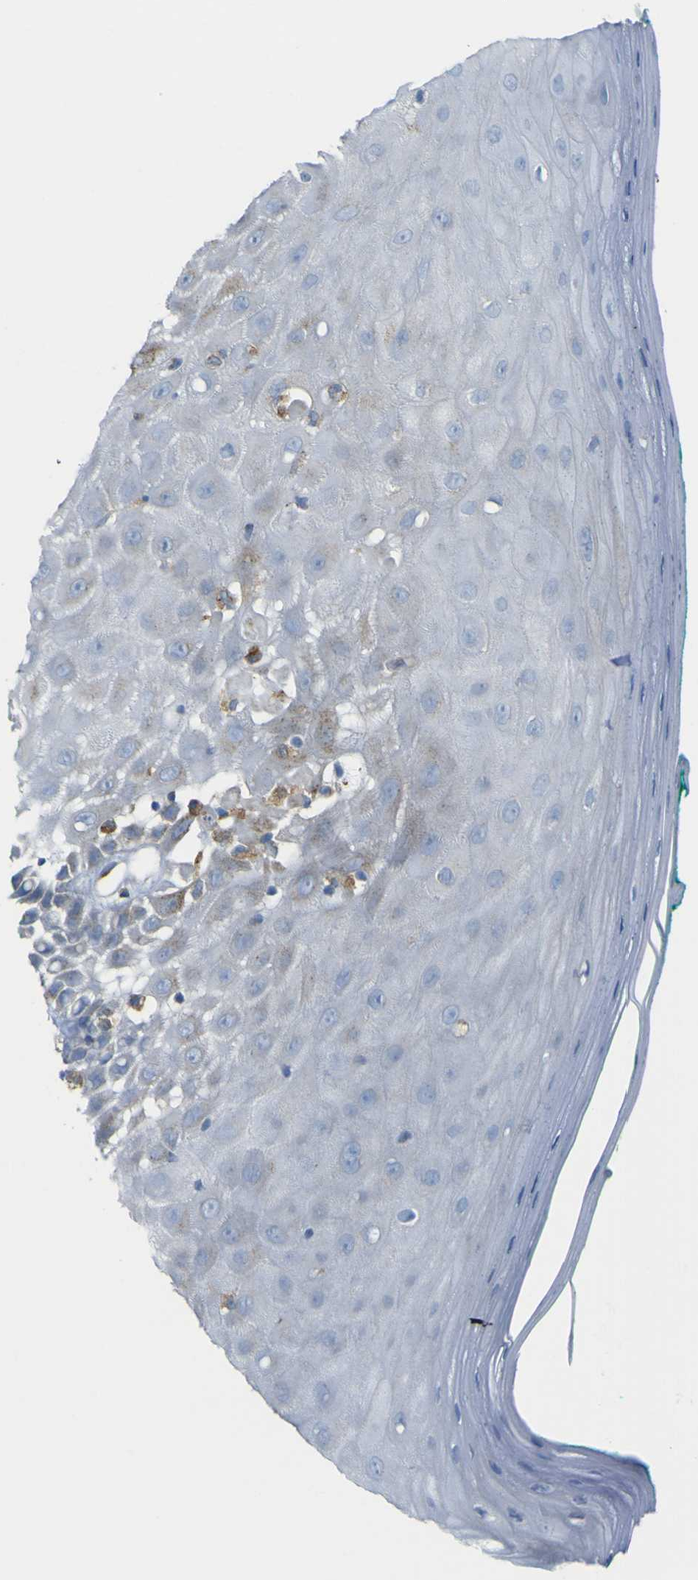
{"staining": {"intensity": "negative", "quantity": "none", "location": "none"}, "tissue": "oral mucosa", "cell_type": "Squamous epithelial cells", "image_type": "normal", "snomed": [{"axis": "morphology", "description": "Normal tissue, NOS"}, {"axis": "morphology", "description": "Squamous cell carcinoma, NOS"}, {"axis": "topography", "description": "Skeletal muscle"}, {"axis": "topography", "description": "Oral tissue"}, {"axis": "topography", "description": "Head-Neck"}], "caption": "The photomicrograph reveals no significant staining in squamous epithelial cells of oral mucosa. Brightfield microscopy of immunohistochemistry stained with DAB (3,3'-diaminobenzidine) (brown) and hematoxylin (blue), captured at high magnification.", "gene": "IGF2R", "patient": {"sex": "female", "age": 84}}